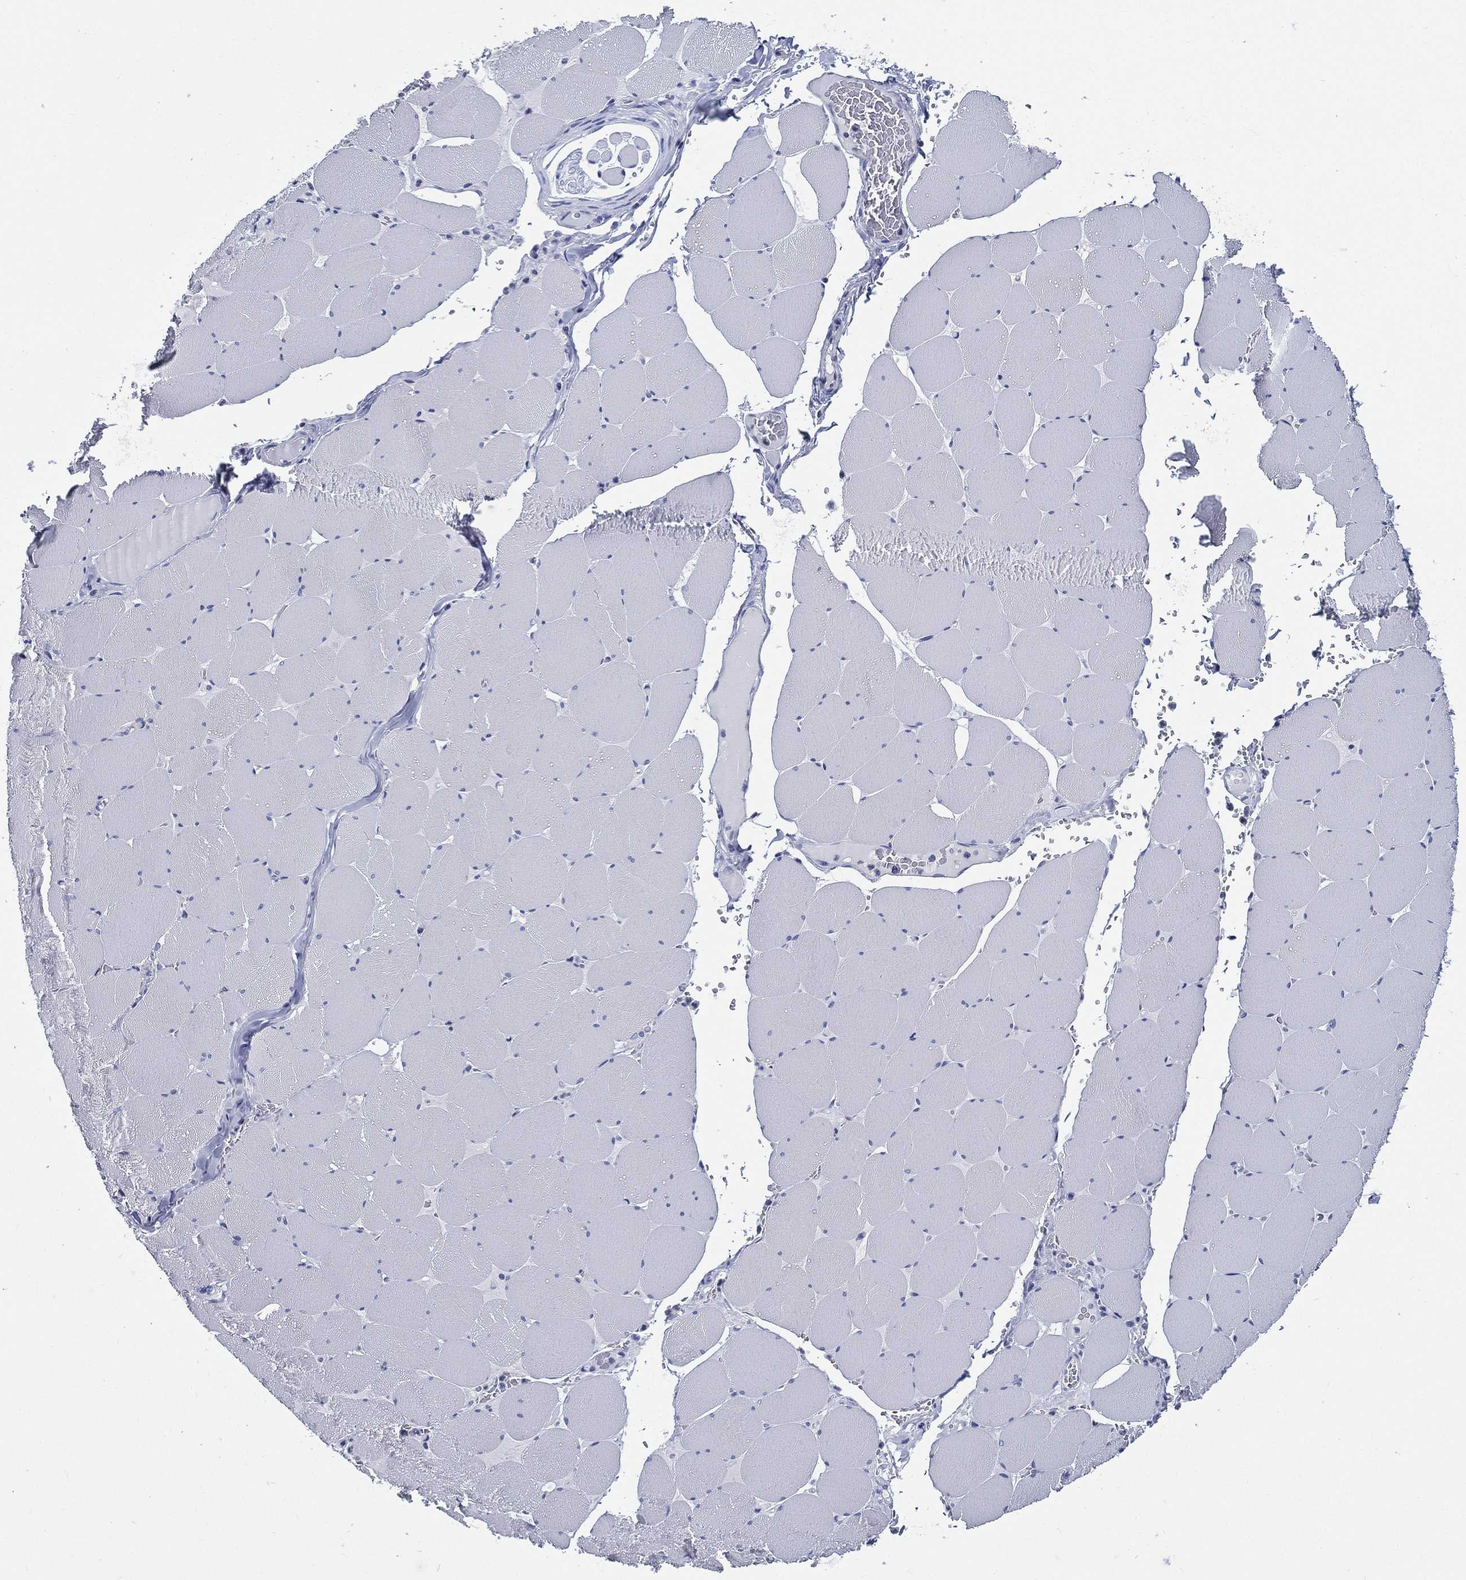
{"staining": {"intensity": "negative", "quantity": "none", "location": "none"}, "tissue": "skeletal muscle", "cell_type": "Myocytes", "image_type": "normal", "snomed": [{"axis": "morphology", "description": "Normal tissue, NOS"}, {"axis": "morphology", "description": "Malignant melanoma, Metastatic site"}, {"axis": "topography", "description": "Skeletal muscle"}], "caption": "The photomicrograph exhibits no significant expression in myocytes of skeletal muscle. (Immunohistochemistry, brightfield microscopy, high magnification).", "gene": "NEDD9", "patient": {"sex": "male", "age": 50}}